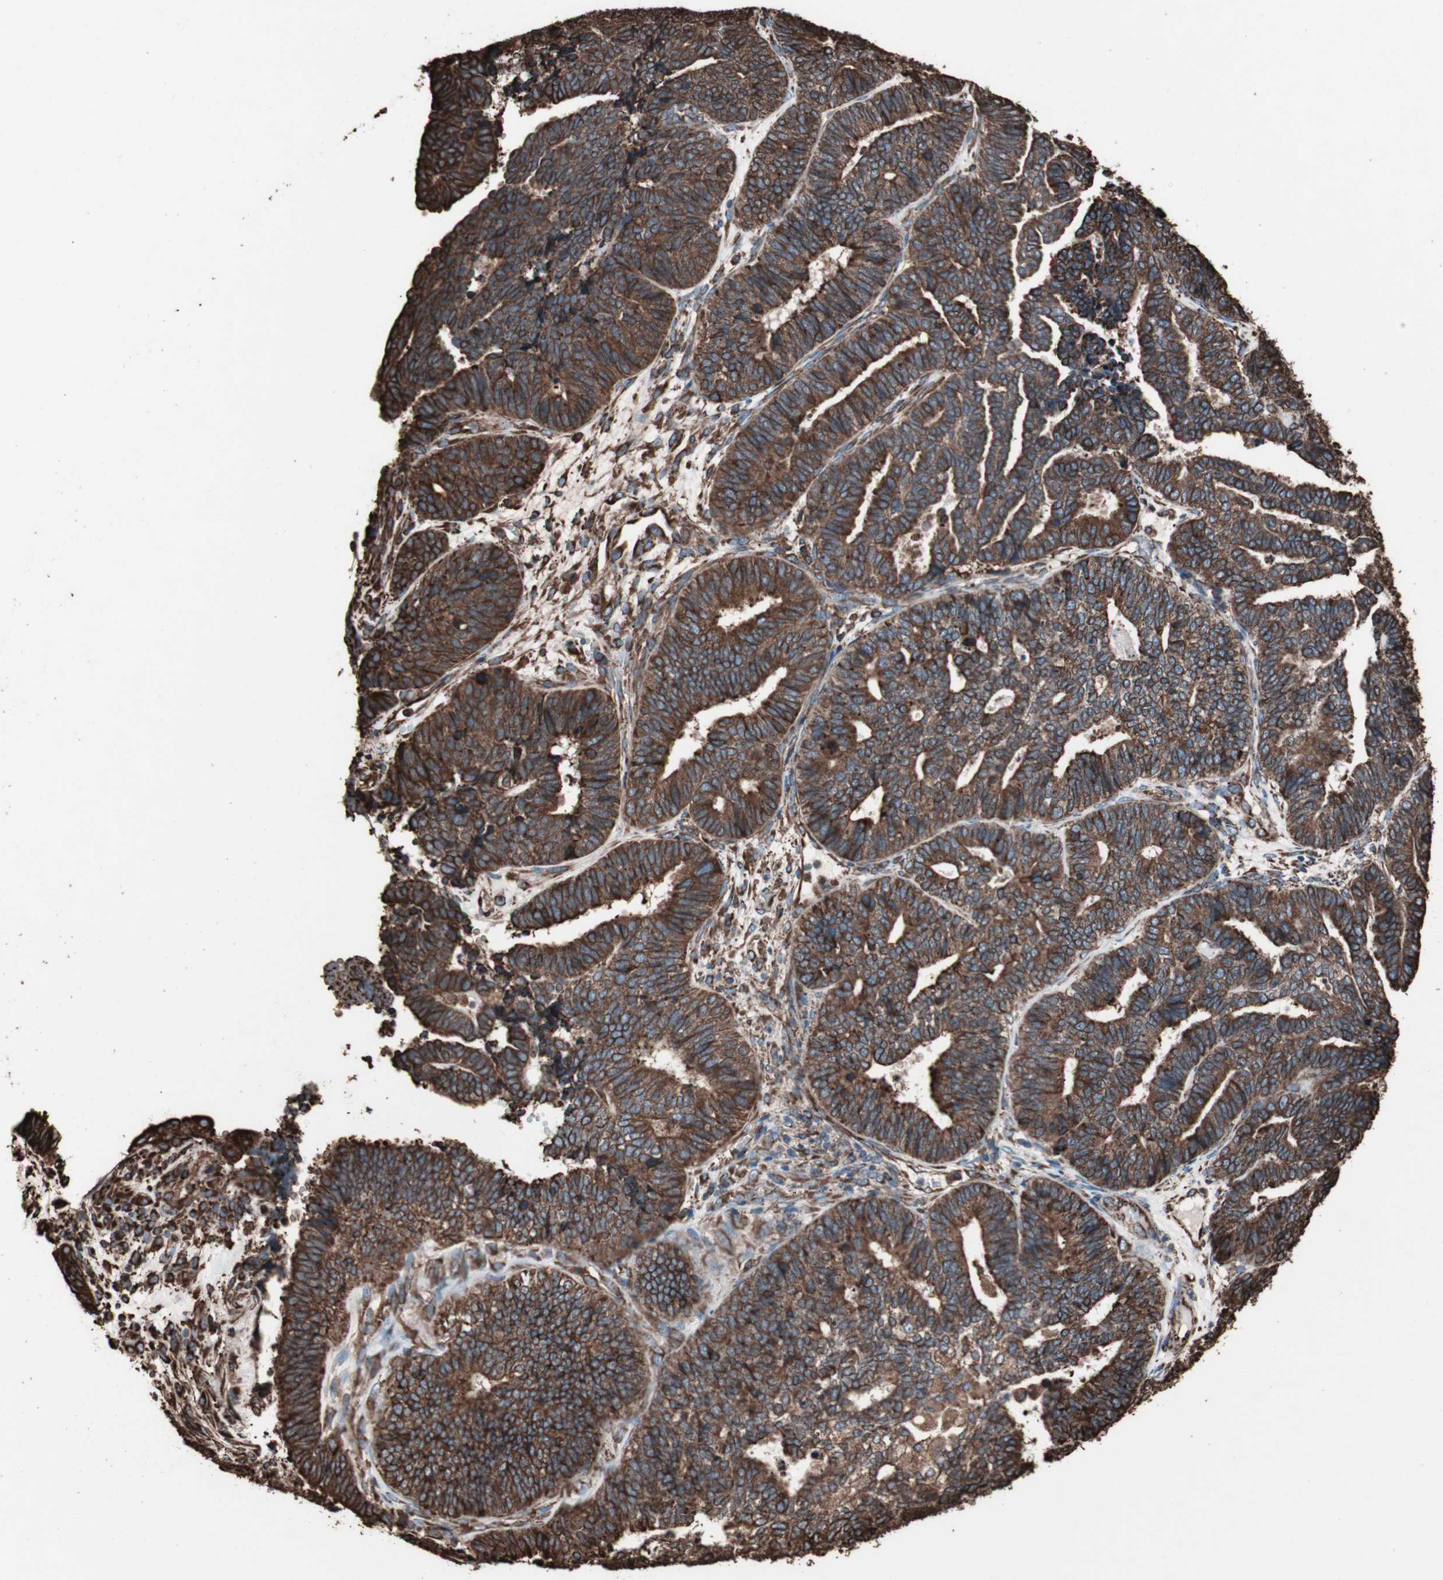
{"staining": {"intensity": "strong", "quantity": ">75%", "location": "cytoplasmic/membranous"}, "tissue": "endometrial cancer", "cell_type": "Tumor cells", "image_type": "cancer", "snomed": [{"axis": "morphology", "description": "Adenocarcinoma, NOS"}, {"axis": "topography", "description": "Endometrium"}], "caption": "Endometrial adenocarcinoma was stained to show a protein in brown. There is high levels of strong cytoplasmic/membranous positivity in about >75% of tumor cells. Nuclei are stained in blue.", "gene": "HSP90B1", "patient": {"sex": "female", "age": 70}}